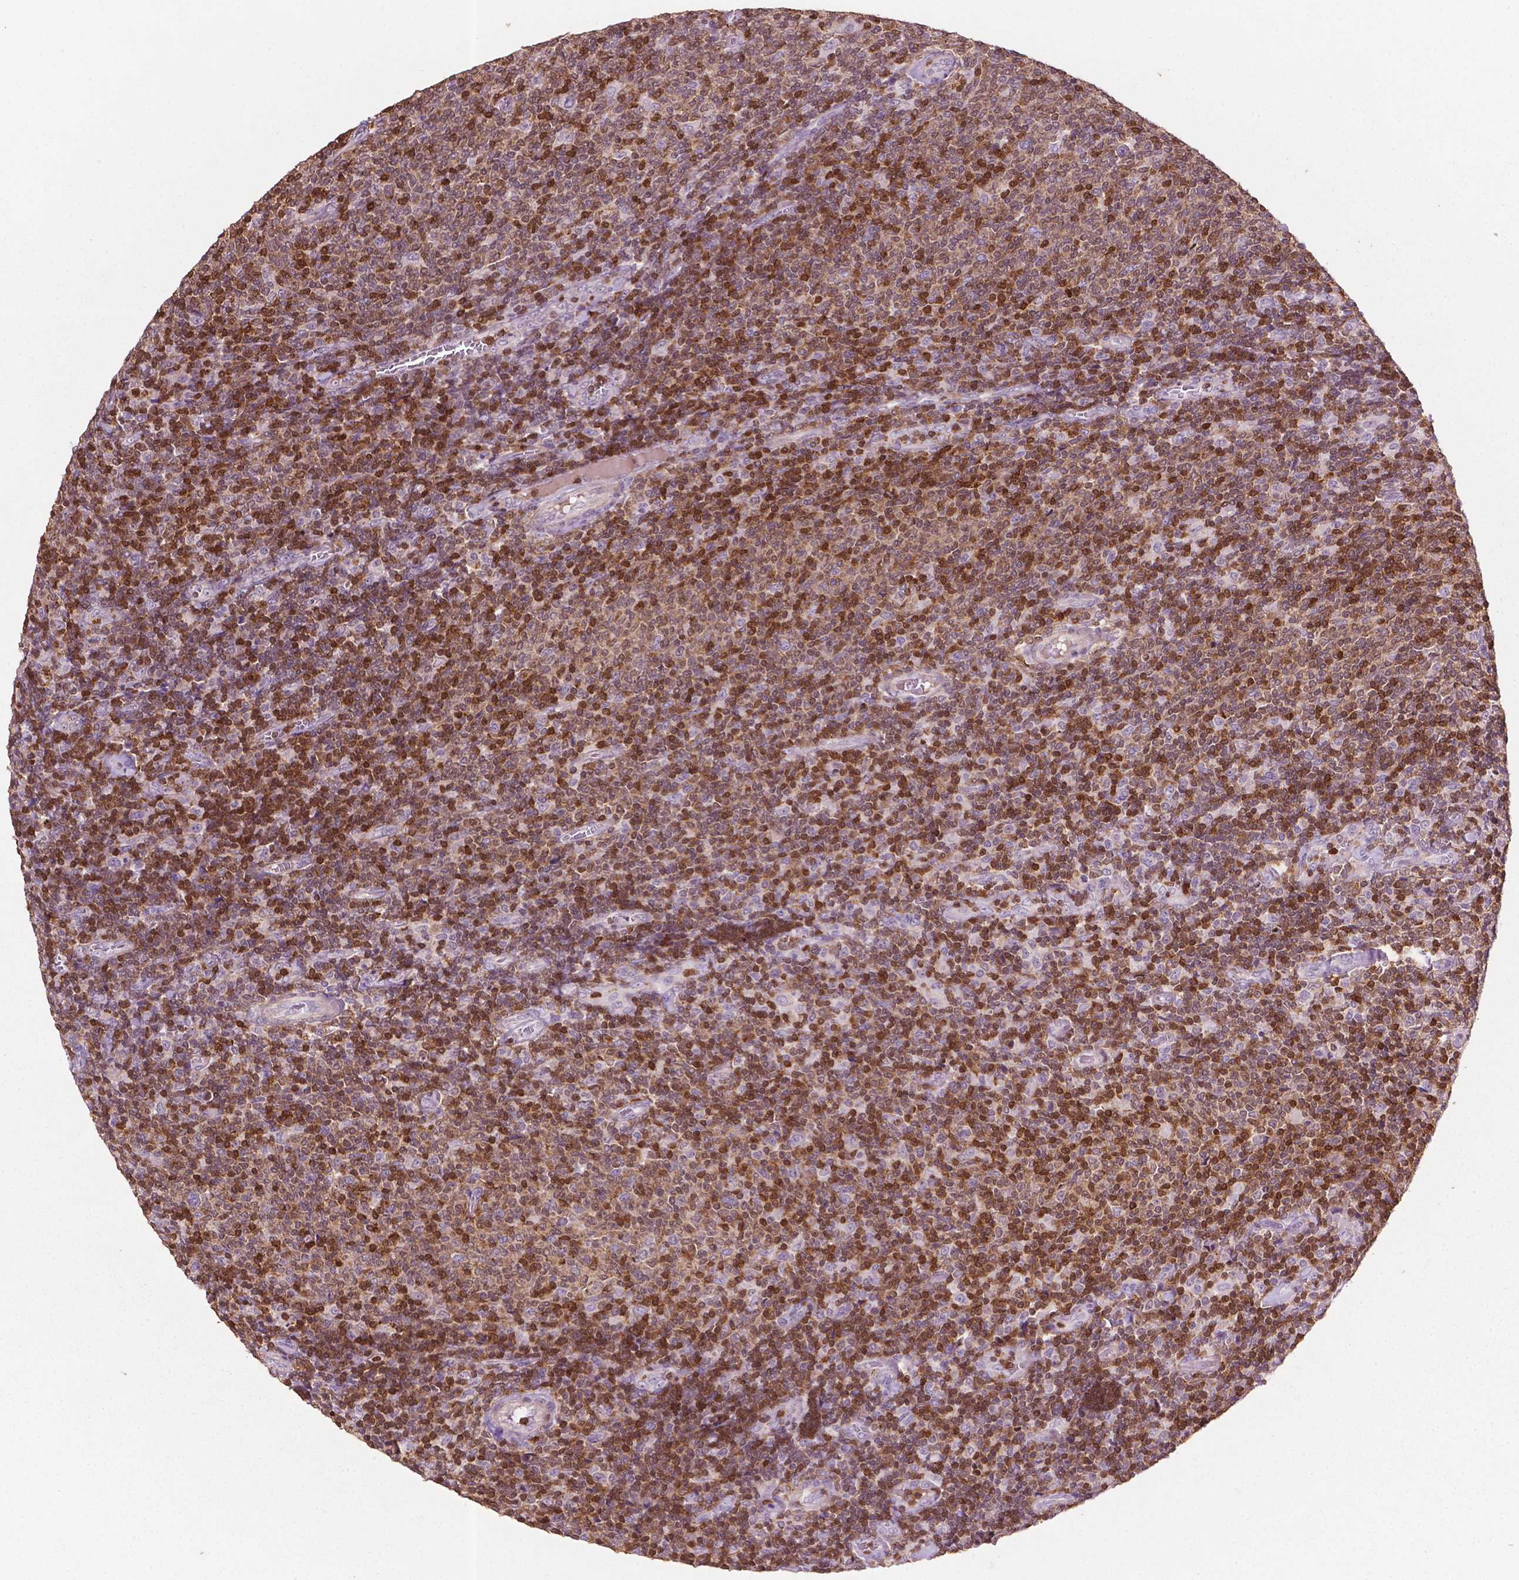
{"staining": {"intensity": "moderate", "quantity": ">75%", "location": "cytoplasmic/membranous,nuclear"}, "tissue": "lymphoma", "cell_type": "Tumor cells", "image_type": "cancer", "snomed": [{"axis": "morphology", "description": "Malignant lymphoma, non-Hodgkin's type, Low grade"}, {"axis": "topography", "description": "Lymph node"}], "caption": "Lymphoma stained for a protein (brown) displays moderate cytoplasmic/membranous and nuclear positive expression in approximately >75% of tumor cells.", "gene": "TBC1D10C", "patient": {"sex": "male", "age": 52}}